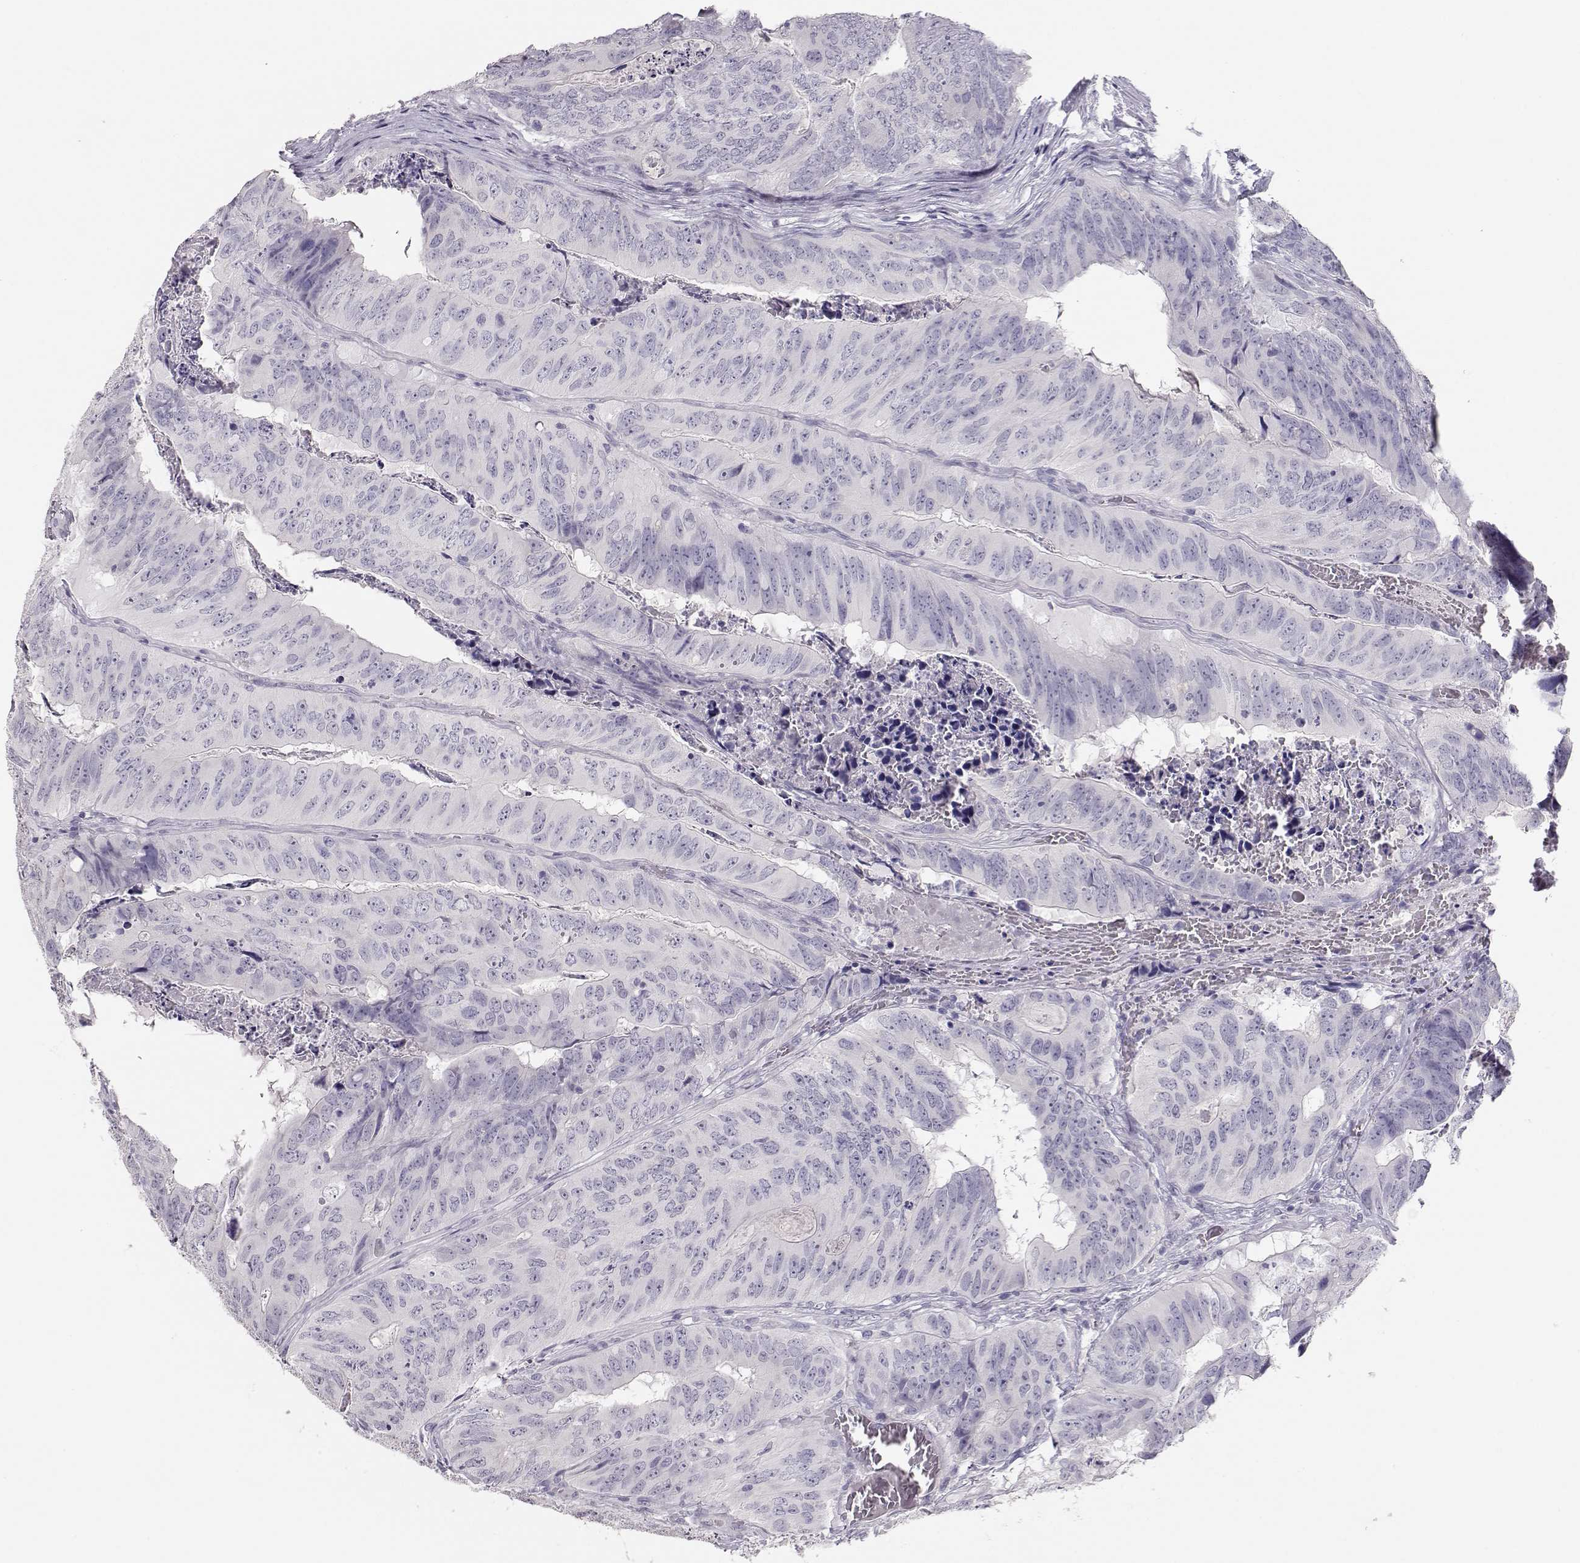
{"staining": {"intensity": "negative", "quantity": "none", "location": "none"}, "tissue": "colorectal cancer", "cell_type": "Tumor cells", "image_type": "cancer", "snomed": [{"axis": "morphology", "description": "Adenocarcinoma, NOS"}, {"axis": "topography", "description": "Colon"}], "caption": "The image displays no significant positivity in tumor cells of colorectal cancer.", "gene": "MAGEC1", "patient": {"sex": "male", "age": 79}}